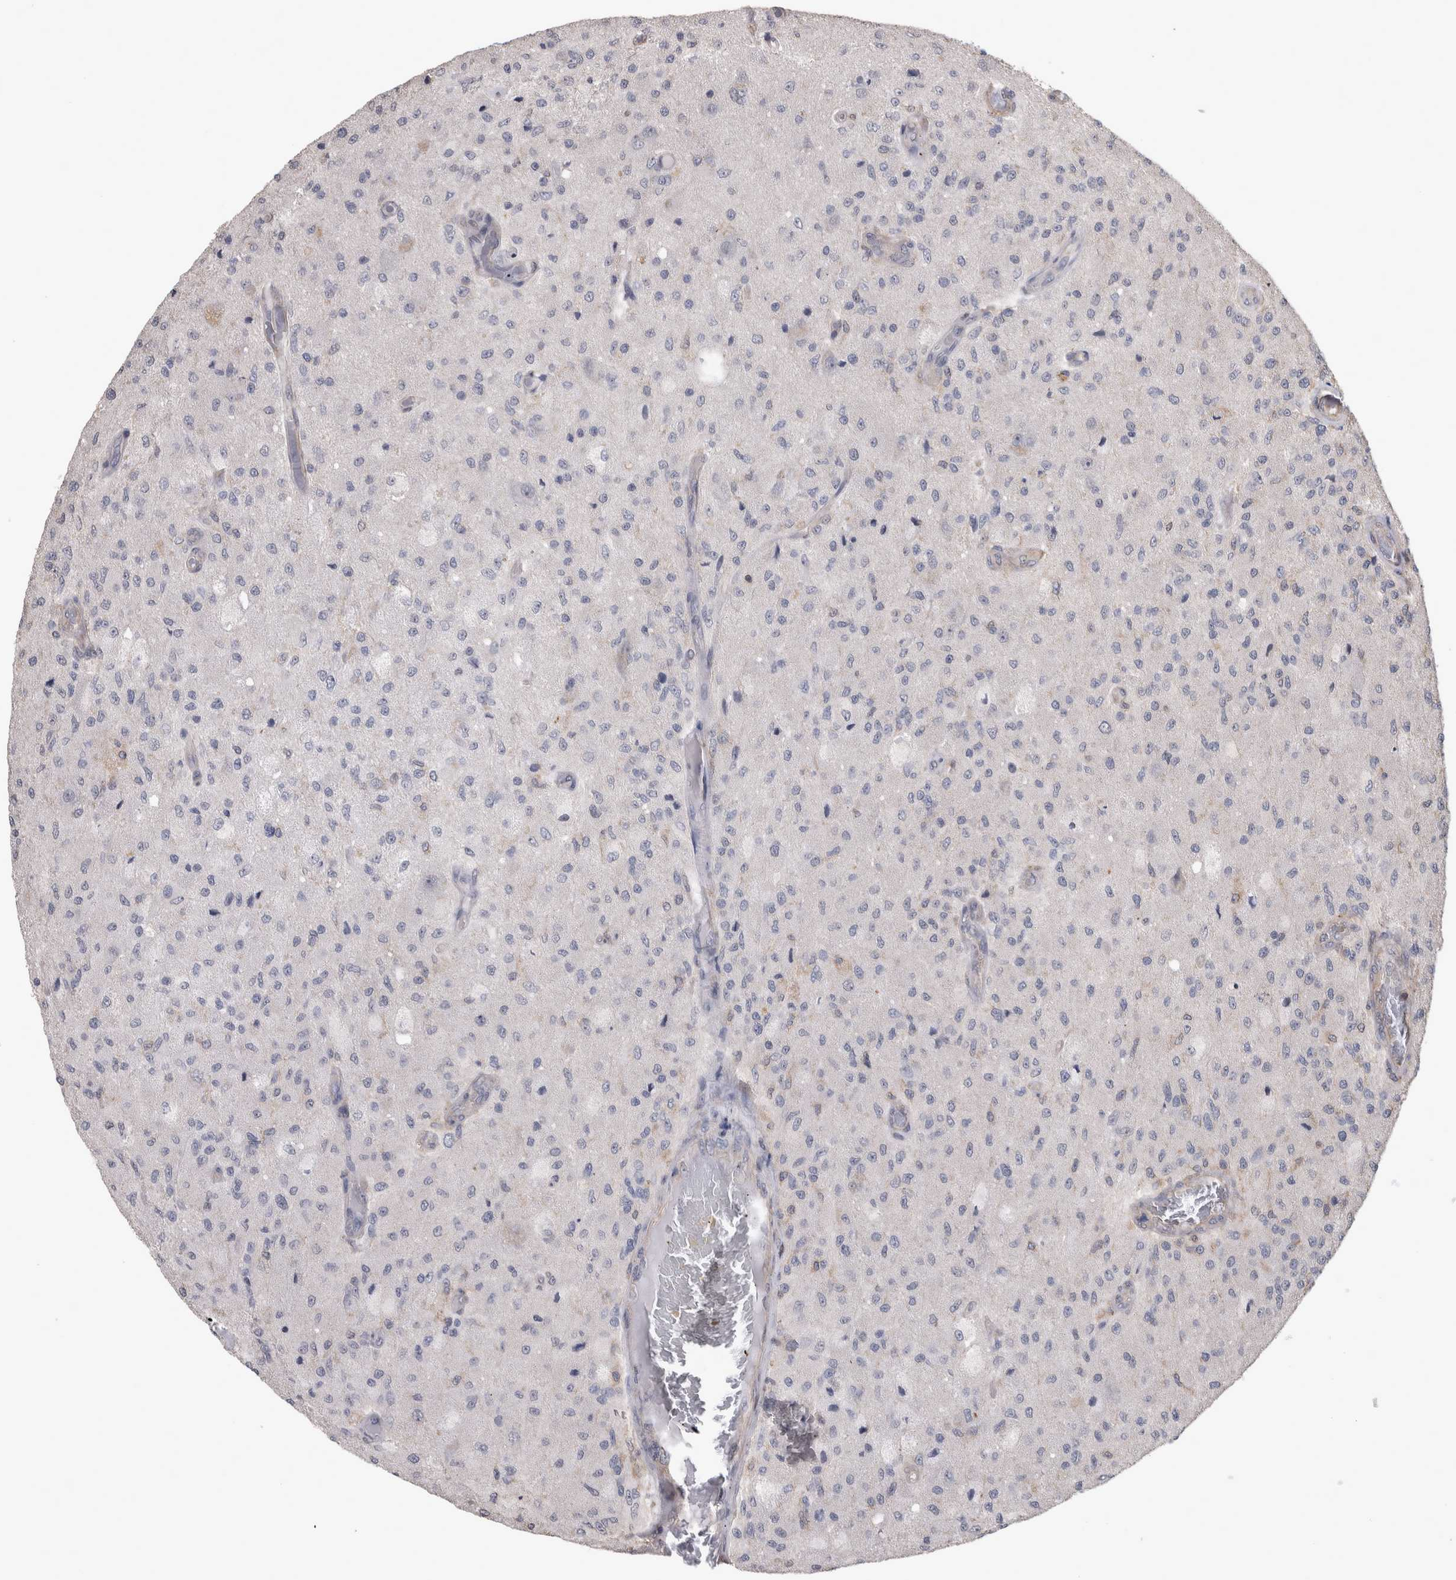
{"staining": {"intensity": "negative", "quantity": "none", "location": "none"}, "tissue": "glioma", "cell_type": "Tumor cells", "image_type": "cancer", "snomed": [{"axis": "morphology", "description": "Normal tissue, NOS"}, {"axis": "morphology", "description": "Glioma, malignant, High grade"}, {"axis": "topography", "description": "Cerebral cortex"}], "caption": "Tumor cells are negative for protein expression in human glioma. (DAB (3,3'-diaminobenzidine) immunohistochemistry (IHC), high magnification).", "gene": "SPATA48", "patient": {"sex": "male", "age": 77}}